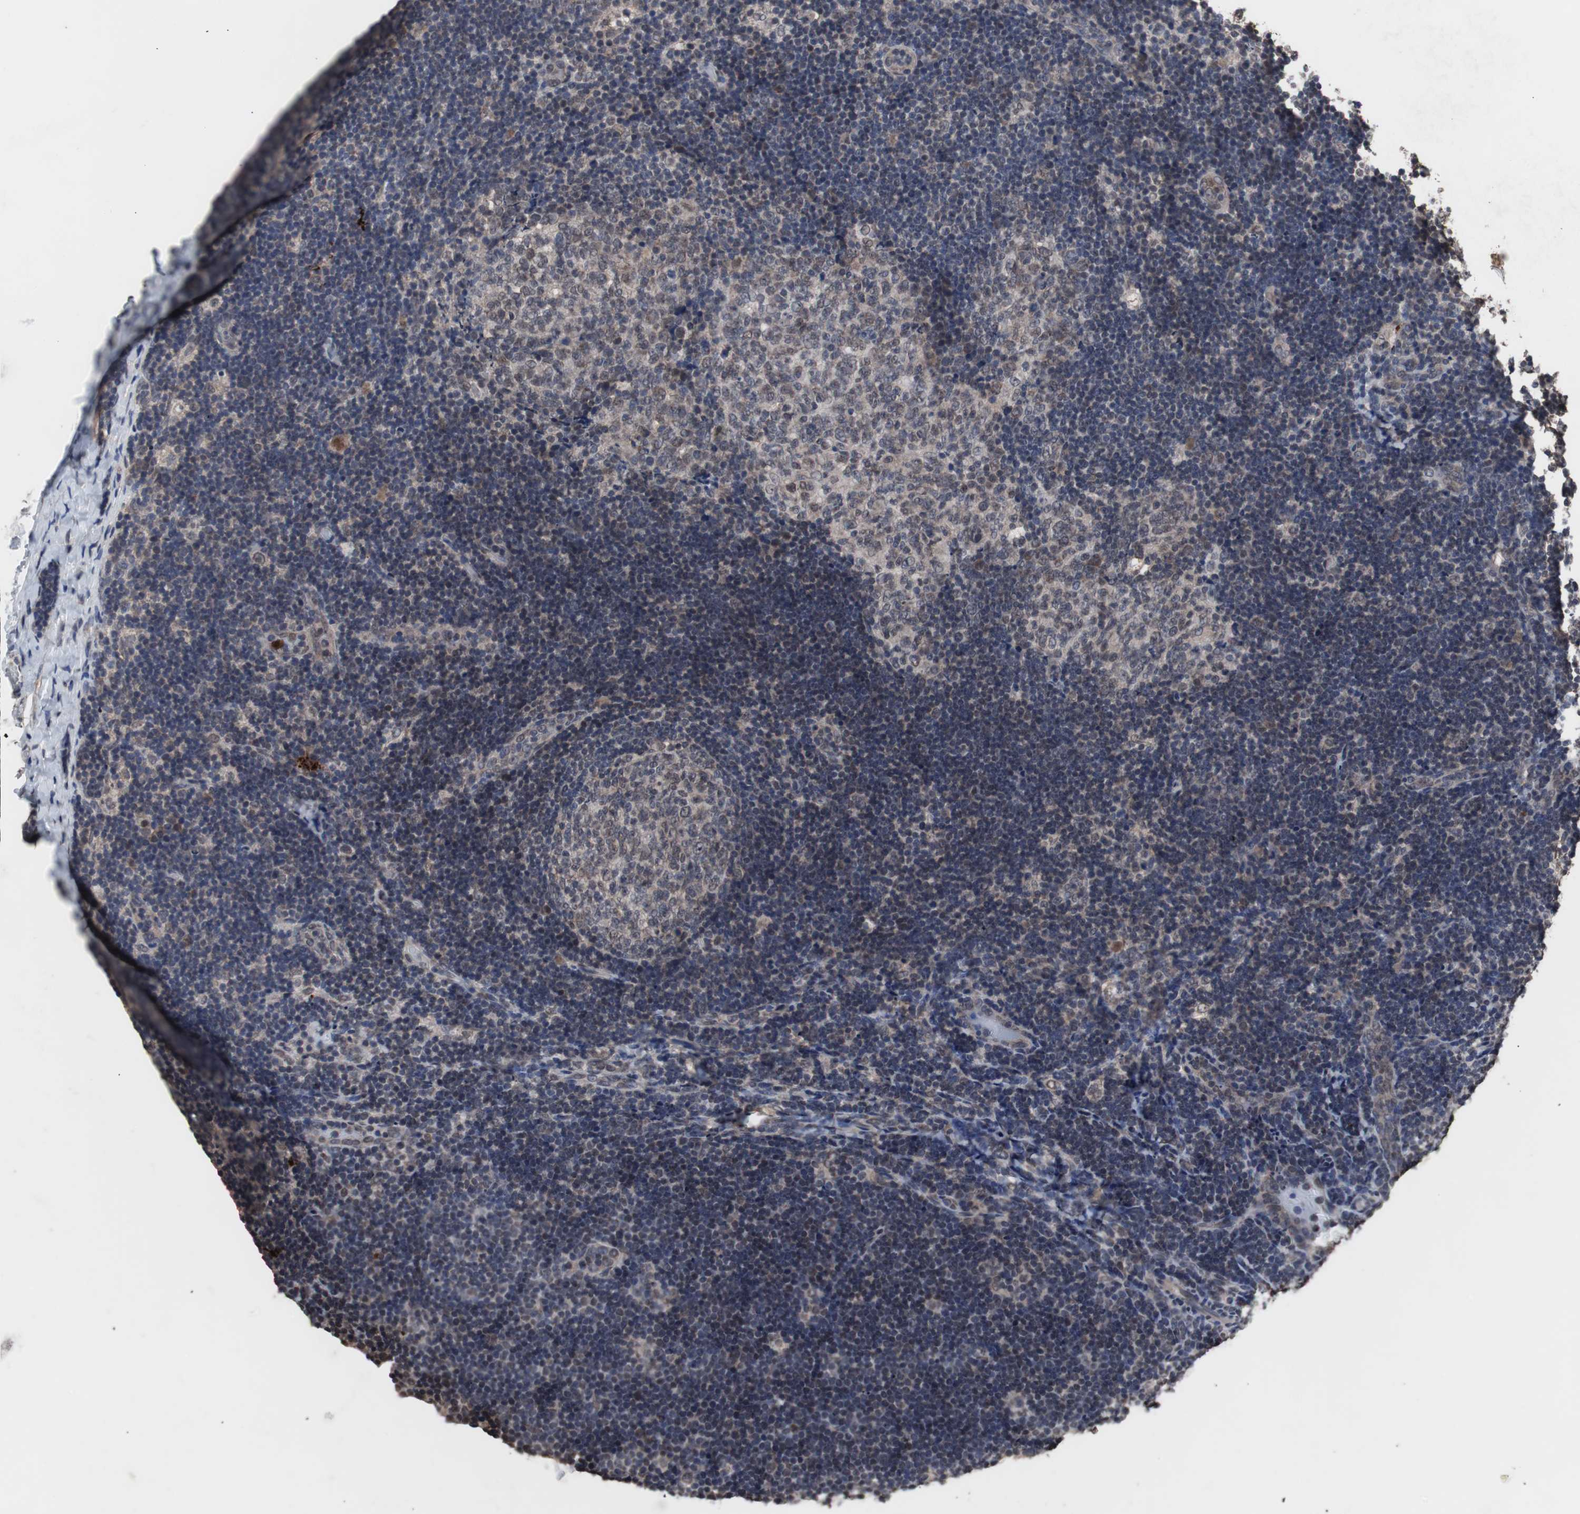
{"staining": {"intensity": "weak", "quantity": "25%-75%", "location": "nuclear"}, "tissue": "lymph node", "cell_type": "Germinal center cells", "image_type": "normal", "snomed": [{"axis": "morphology", "description": "Normal tissue, NOS"}, {"axis": "topography", "description": "Lymph node"}], "caption": "Lymph node stained with DAB (3,3'-diaminobenzidine) IHC shows low levels of weak nuclear expression in approximately 25%-75% of germinal center cells. The staining was performed using DAB (3,3'-diaminobenzidine) to visualize the protein expression in brown, while the nuclei were stained in blue with hematoxylin (Magnification: 20x).", "gene": "MED27", "patient": {"sex": "female", "age": 14}}